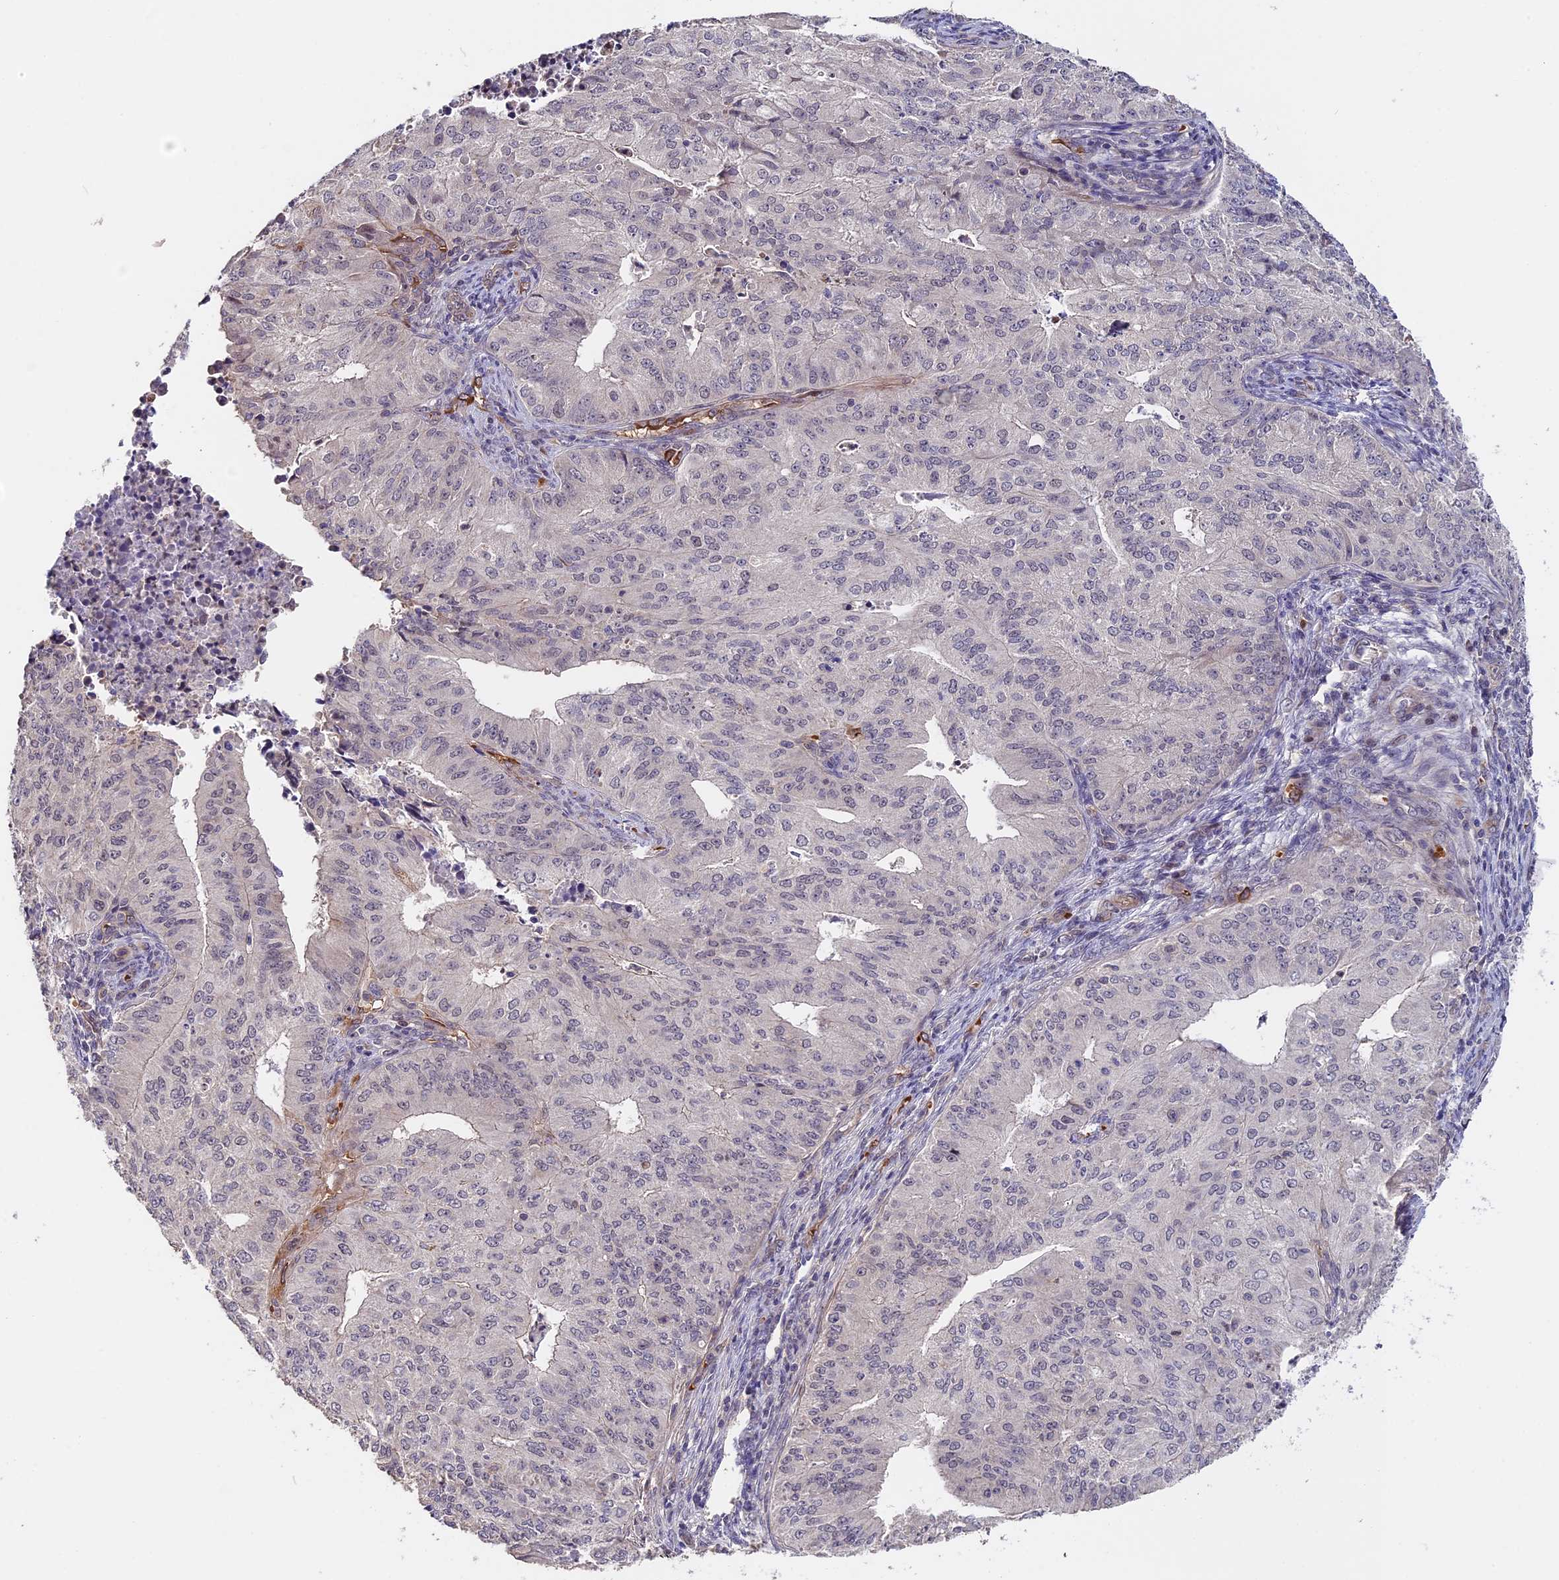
{"staining": {"intensity": "negative", "quantity": "none", "location": "none"}, "tissue": "endometrial cancer", "cell_type": "Tumor cells", "image_type": "cancer", "snomed": [{"axis": "morphology", "description": "Adenocarcinoma, NOS"}, {"axis": "topography", "description": "Endometrium"}], "caption": "Immunohistochemical staining of endometrial cancer displays no significant positivity in tumor cells. The staining is performed using DAB brown chromogen with nuclei counter-stained in using hematoxylin.", "gene": "ZC3H10", "patient": {"sex": "female", "age": 50}}